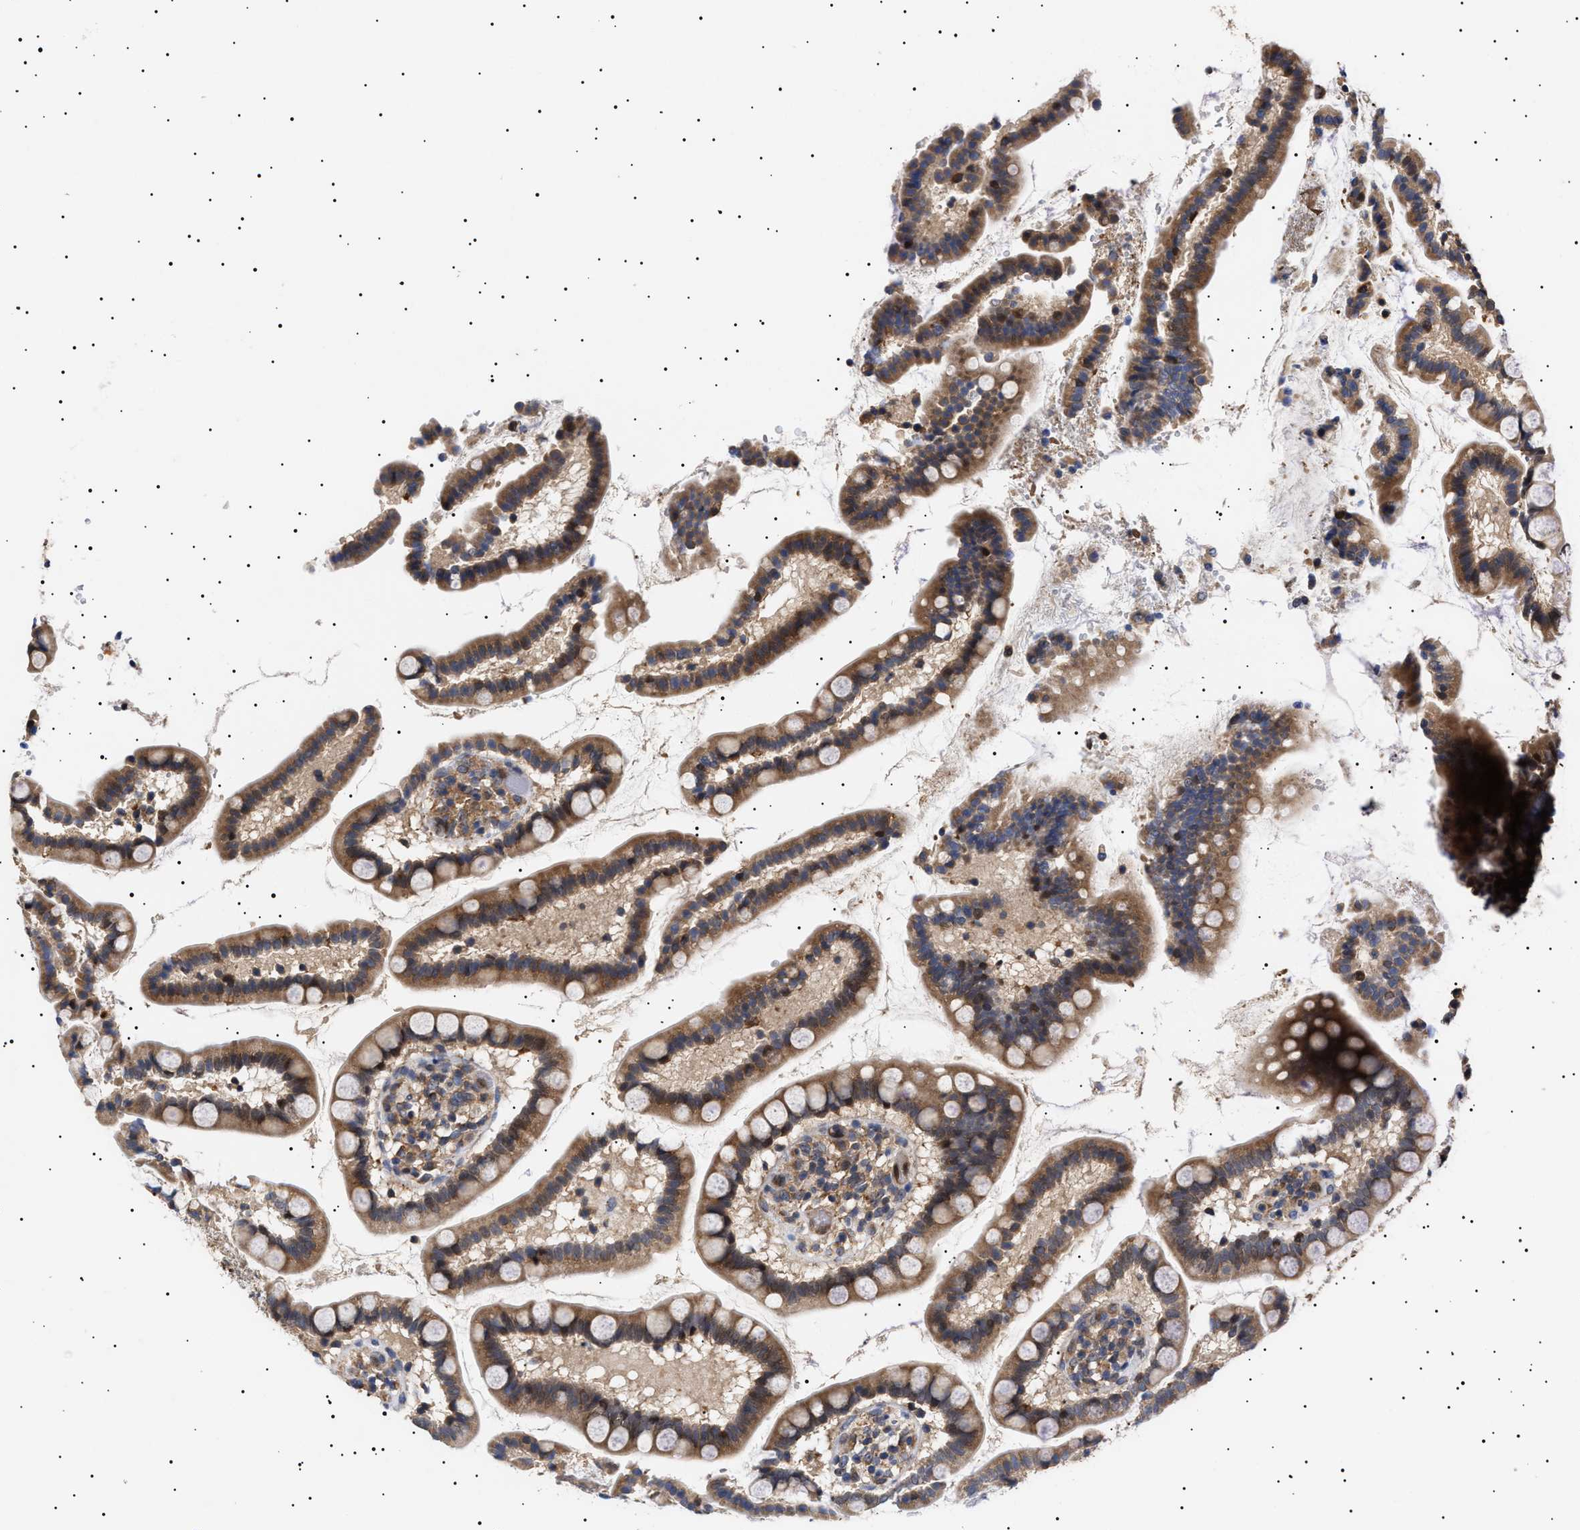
{"staining": {"intensity": "strong", "quantity": "25%-75%", "location": "cytoplasmic/membranous,nuclear"}, "tissue": "small intestine", "cell_type": "Glandular cells", "image_type": "normal", "snomed": [{"axis": "morphology", "description": "Normal tissue, NOS"}, {"axis": "topography", "description": "Small intestine"}], "caption": "A high amount of strong cytoplasmic/membranous,nuclear expression is seen in approximately 25%-75% of glandular cells in benign small intestine.", "gene": "KRBA1", "patient": {"sex": "female", "age": 84}}